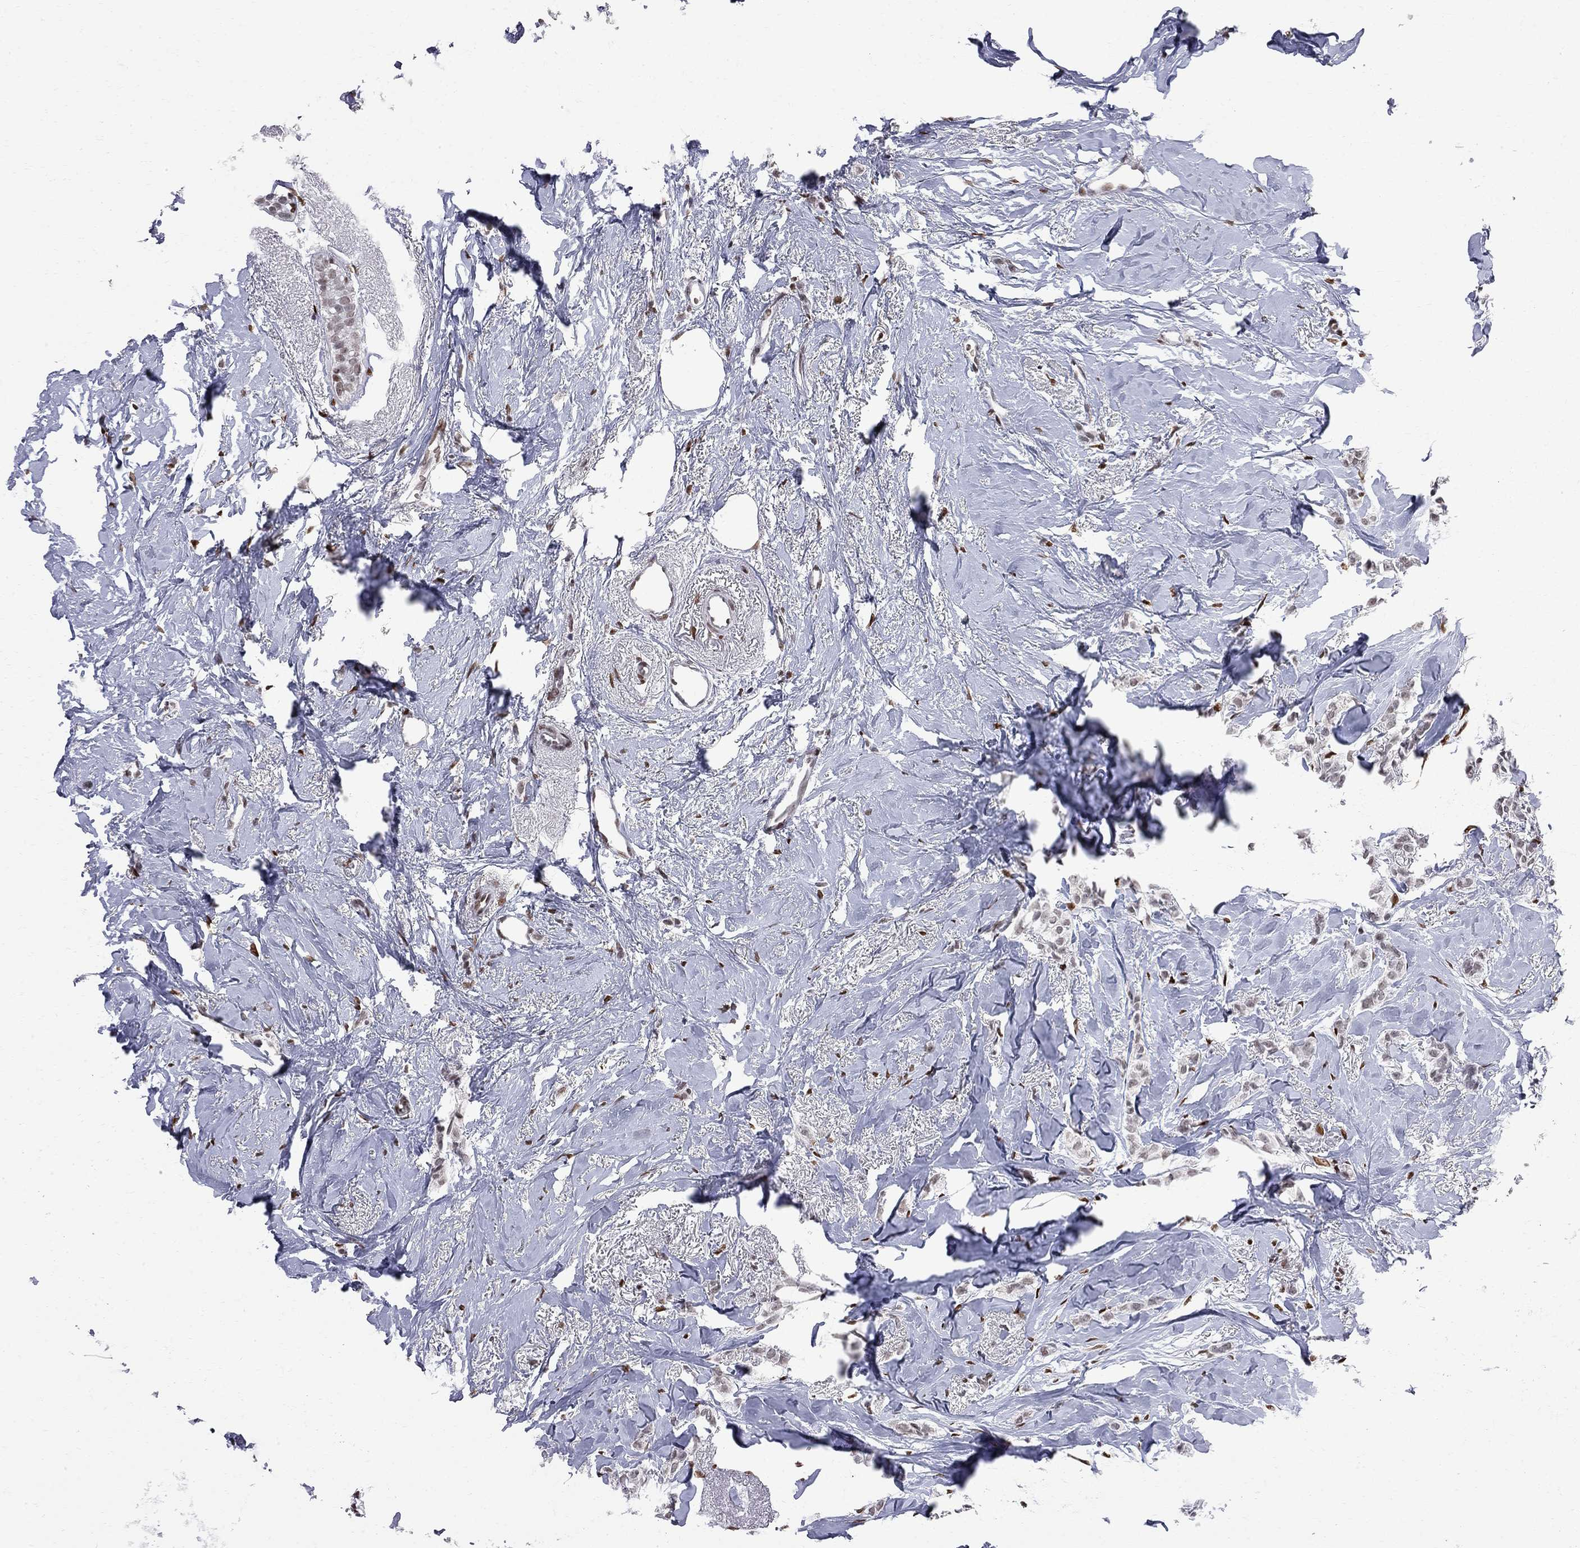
{"staining": {"intensity": "weak", "quantity": ">75%", "location": "nuclear"}, "tissue": "breast cancer", "cell_type": "Tumor cells", "image_type": "cancer", "snomed": [{"axis": "morphology", "description": "Duct carcinoma"}, {"axis": "topography", "description": "Breast"}], "caption": "Protein expression analysis of human breast cancer reveals weak nuclear expression in about >75% of tumor cells.", "gene": "ZBTB47", "patient": {"sex": "female", "age": 85}}